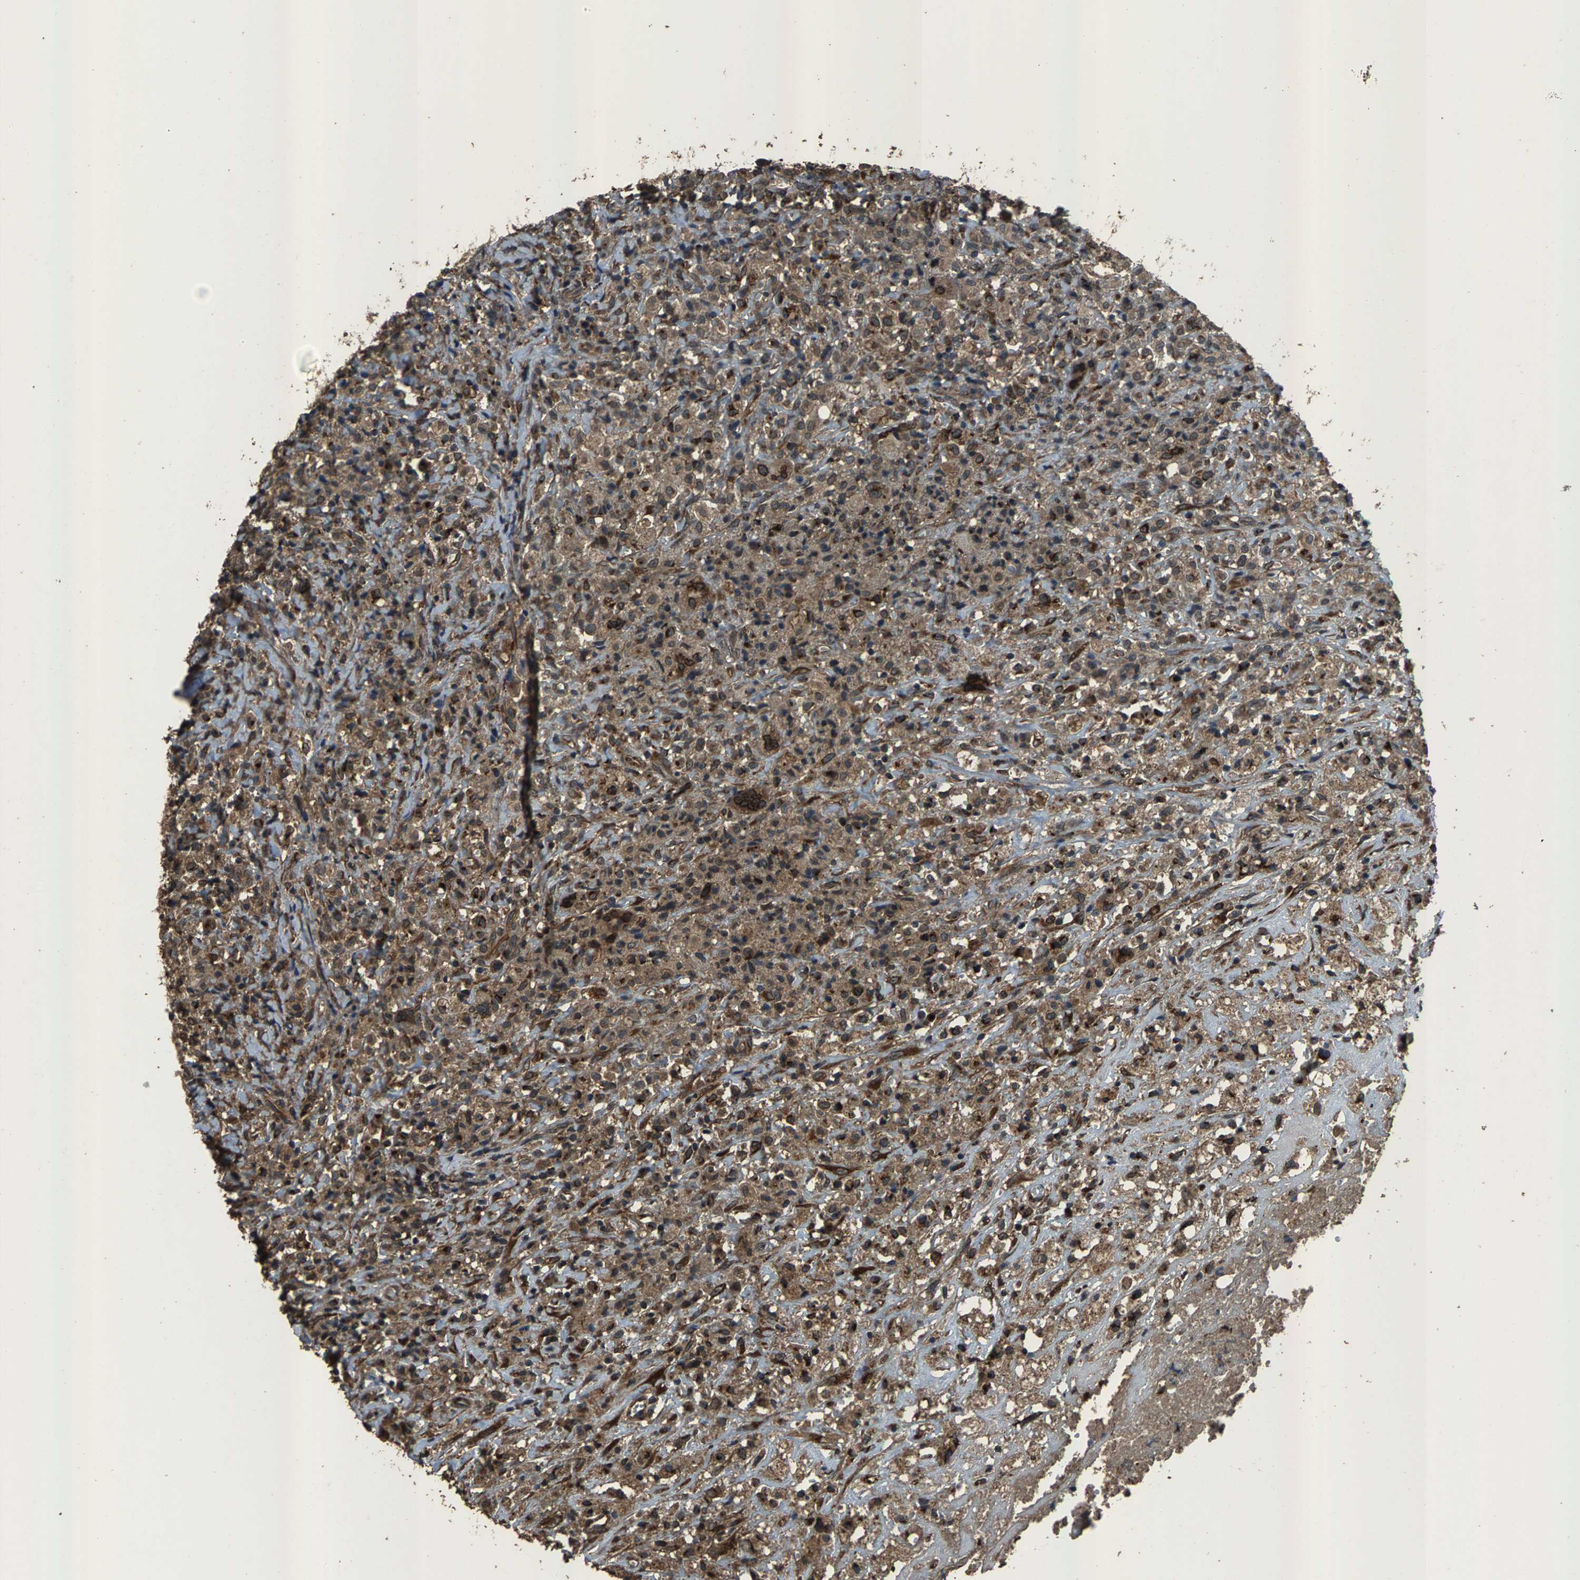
{"staining": {"intensity": "strong", "quantity": "25%-75%", "location": "cytoplasmic/membranous"}, "tissue": "testis cancer", "cell_type": "Tumor cells", "image_type": "cancer", "snomed": [{"axis": "morphology", "description": "Carcinoma, Embryonal, NOS"}, {"axis": "topography", "description": "Testis"}], "caption": "There is high levels of strong cytoplasmic/membranous staining in tumor cells of testis cancer, as demonstrated by immunohistochemical staining (brown color).", "gene": "SLC38A10", "patient": {"sex": "male", "age": 2}}